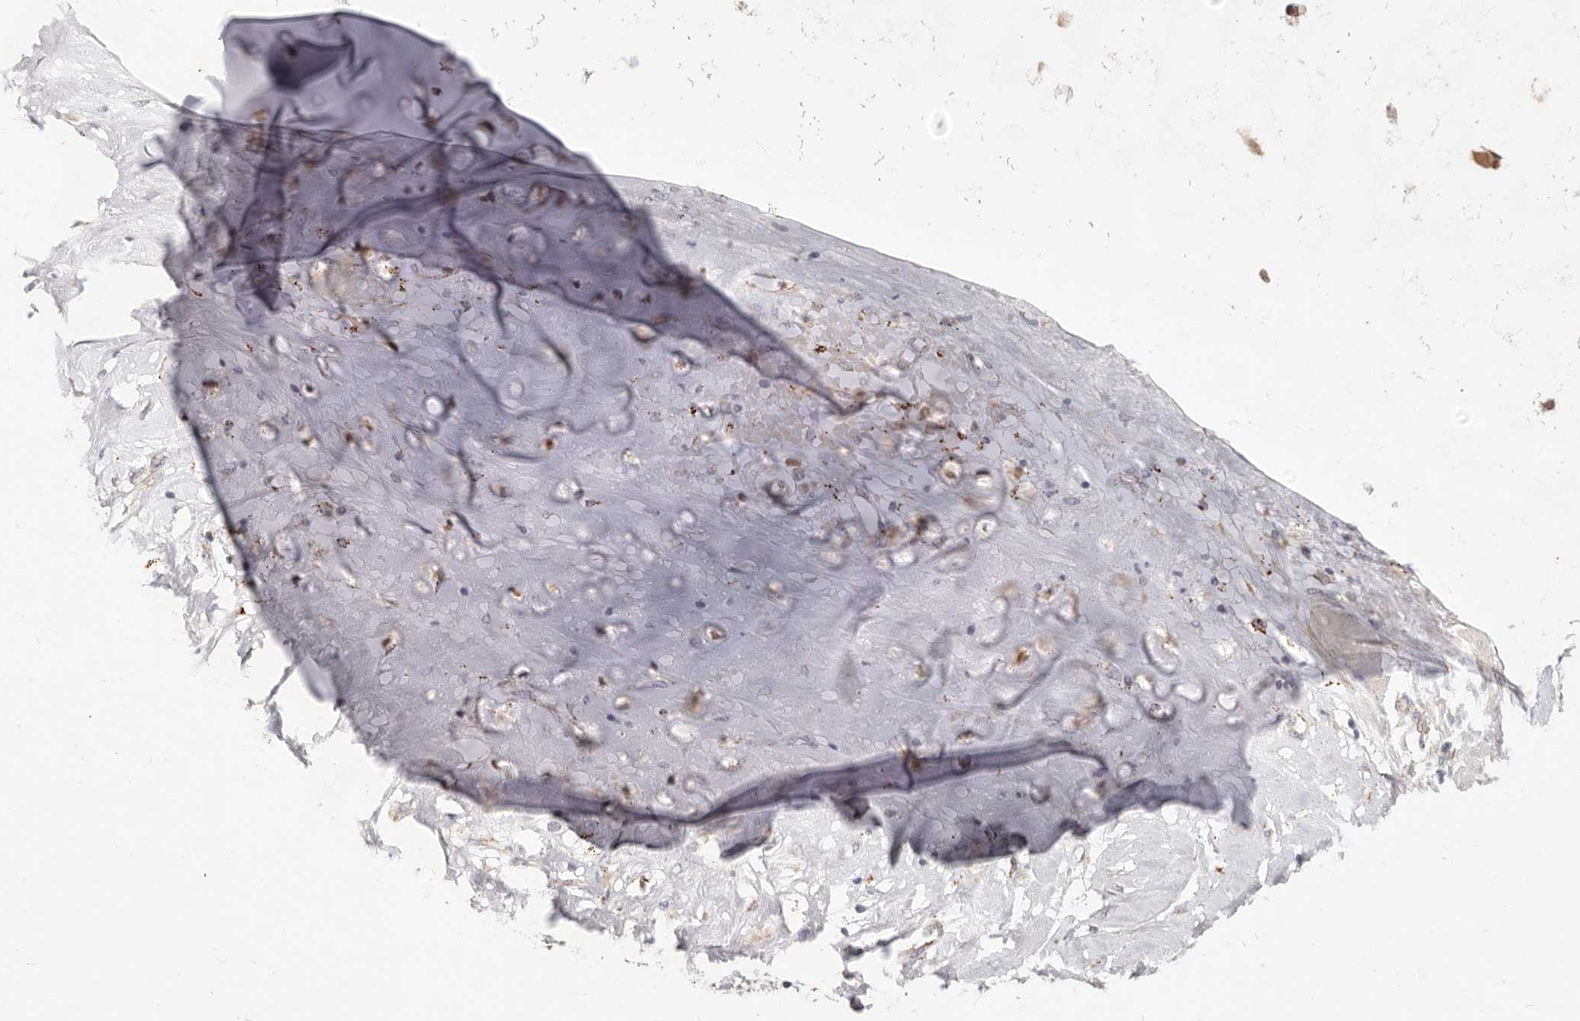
{"staining": {"intensity": "negative", "quantity": "none", "location": "none"}, "tissue": "adipose tissue", "cell_type": "Adipocytes", "image_type": "normal", "snomed": [{"axis": "morphology", "description": "Normal tissue, NOS"}, {"axis": "morphology", "description": "Basal cell carcinoma"}, {"axis": "topography", "description": "Cartilage tissue"}, {"axis": "topography", "description": "Nasopharynx"}, {"axis": "topography", "description": "Oral tissue"}], "caption": "An immunohistochemistry (IHC) image of benign adipose tissue is shown. There is no staining in adipocytes of adipose tissue. (DAB (3,3'-diaminobenzidine) IHC with hematoxylin counter stain).", "gene": "TOR3A", "patient": {"sex": "female", "age": 77}}